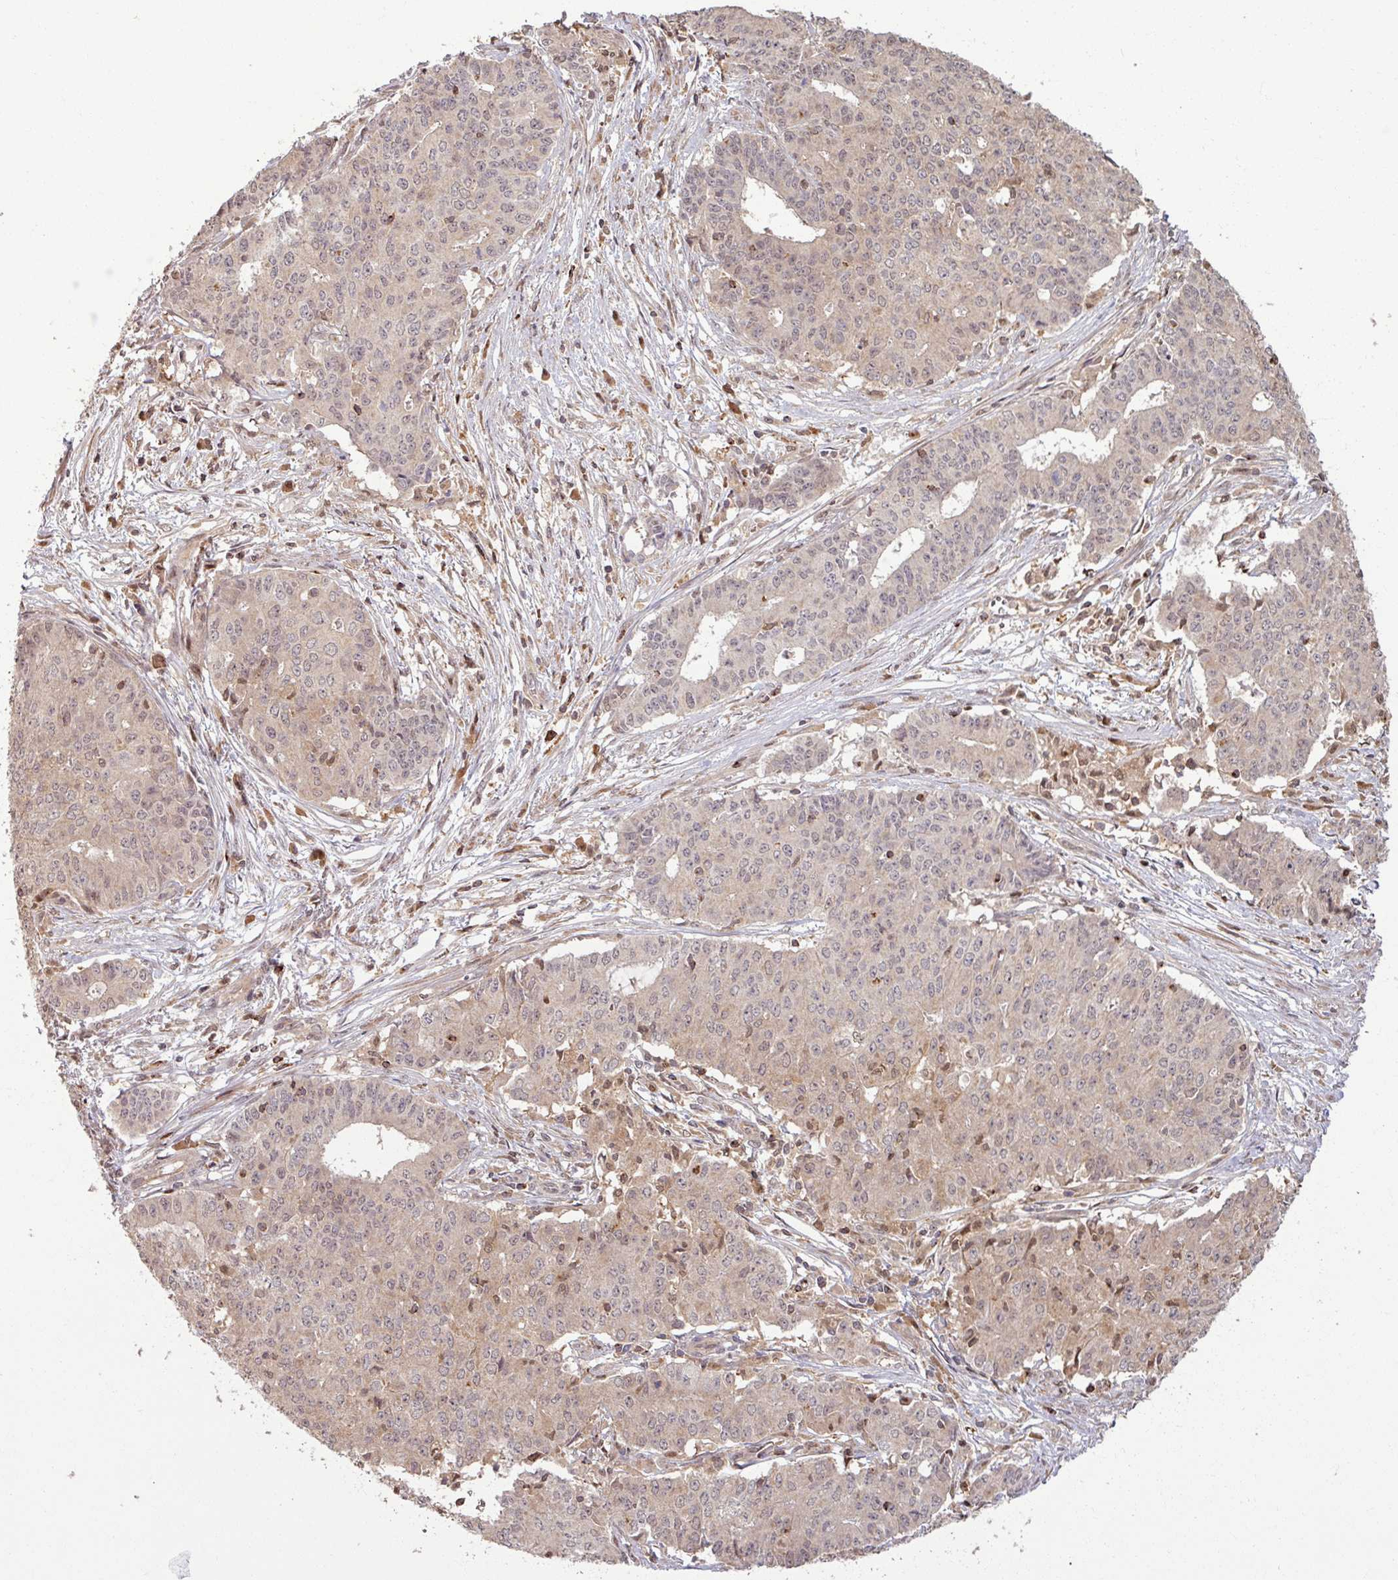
{"staining": {"intensity": "weak", "quantity": "25%-75%", "location": "nuclear"}, "tissue": "endometrial cancer", "cell_type": "Tumor cells", "image_type": "cancer", "snomed": [{"axis": "morphology", "description": "Adenocarcinoma, NOS"}, {"axis": "topography", "description": "Endometrium"}], "caption": "This histopathology image displays IHC staining of endometrial cancer, with low weak nuclear expression in about 25%-75% of tumor cells.", "gene": "OR6B1", "patient": {"sex": "female", "age": 59}}